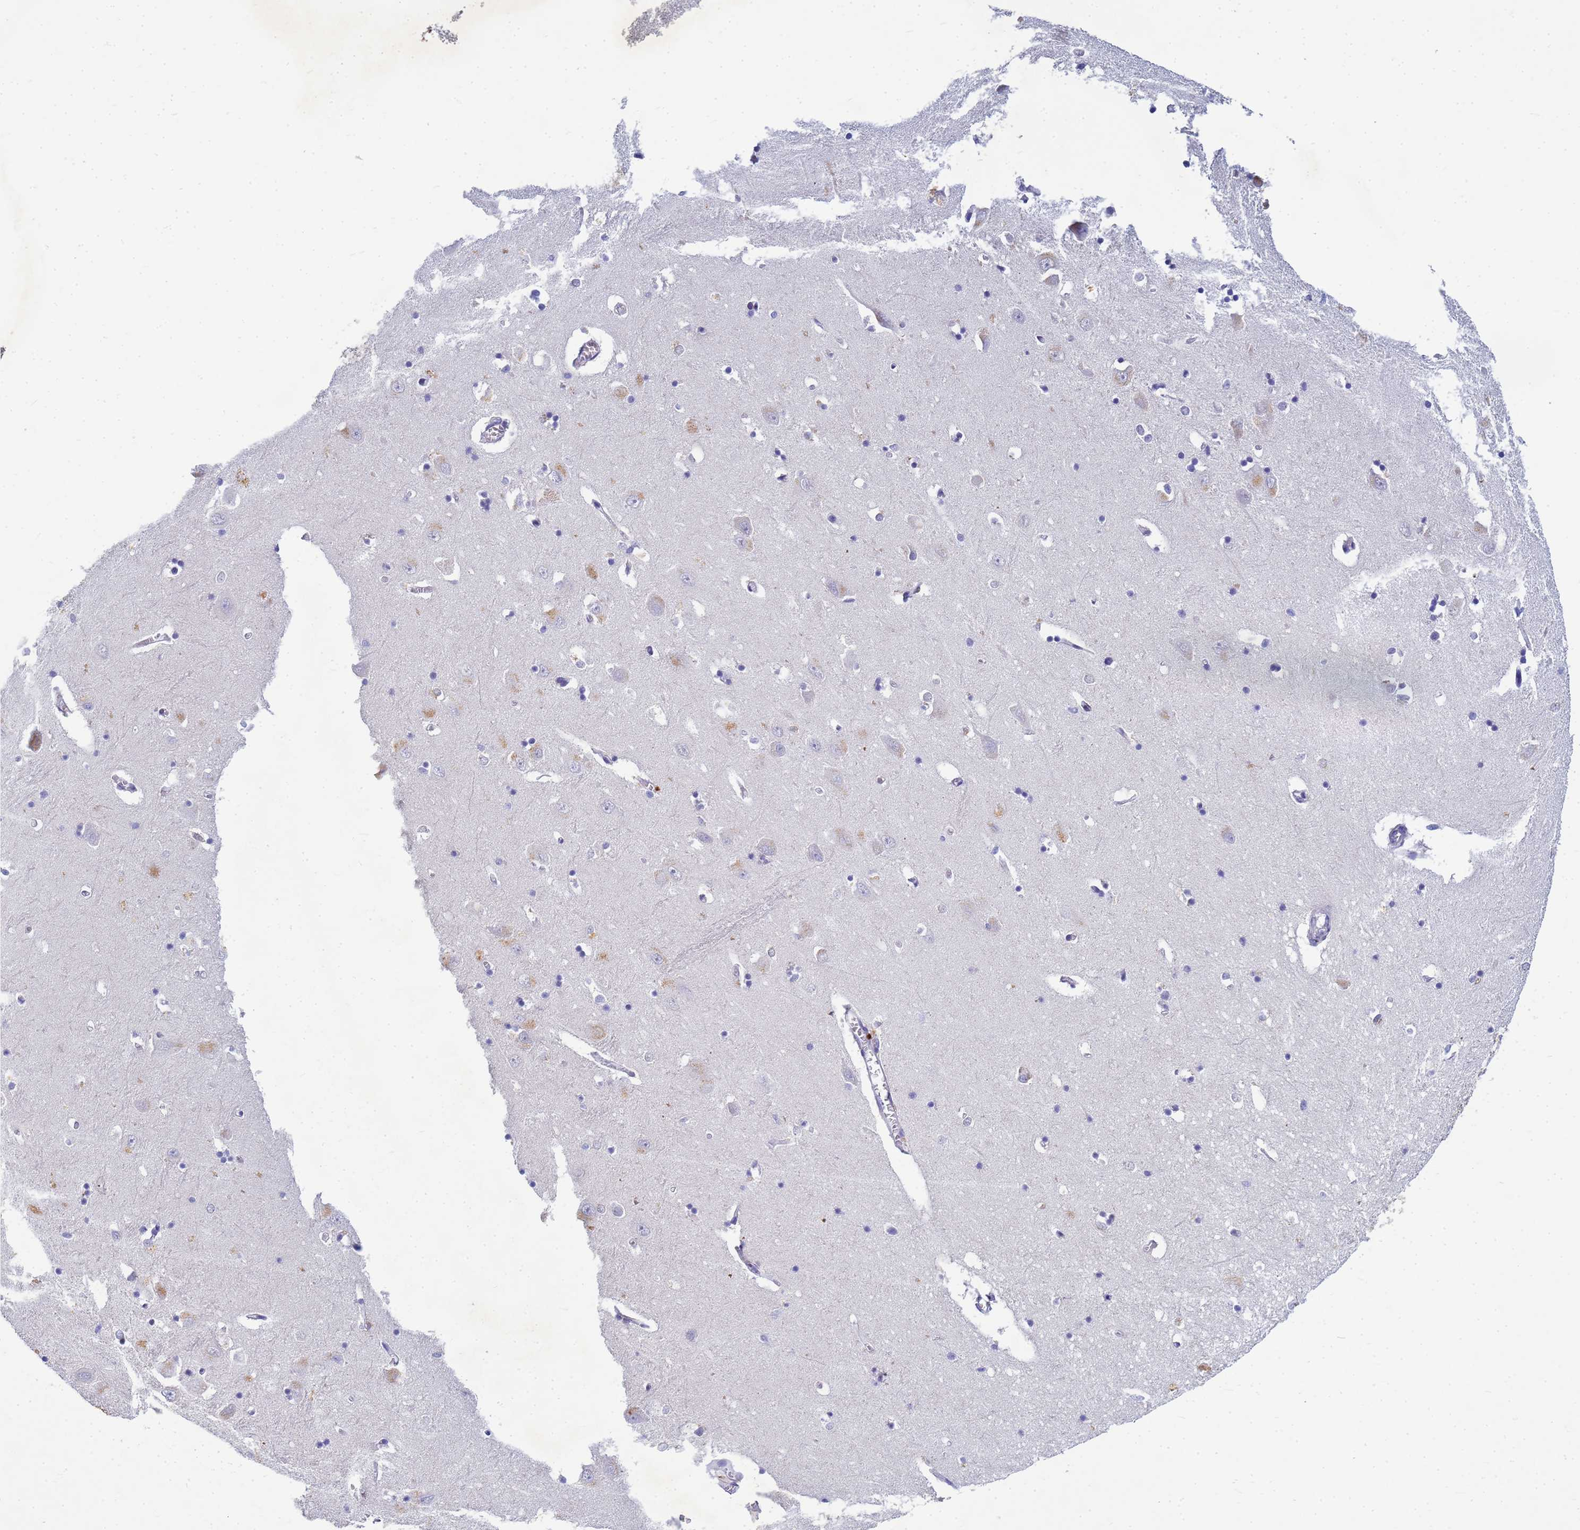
{"staining": {"intensity": "negative", "quantity": "none", "location": "none"}, "tissue": "hippocampus", "cell_type": "Glial cells", "image_type": "normal", "snomed": [{"axis": "morphology", "description": "Normal tissue, NOS"}, {"axis": "topography", "description": "Hippocampus"}], "caption": "The photomicrograph demonstrates no significant expression in glial cells of hippocampus. Brightfield microscopy of immunohistochemistry stained with DAB (brown) and hematoxylin (blue), captured at high magnification.", "gene": "B3GNT8", "patient": {"sex": "male", "age": 70}}